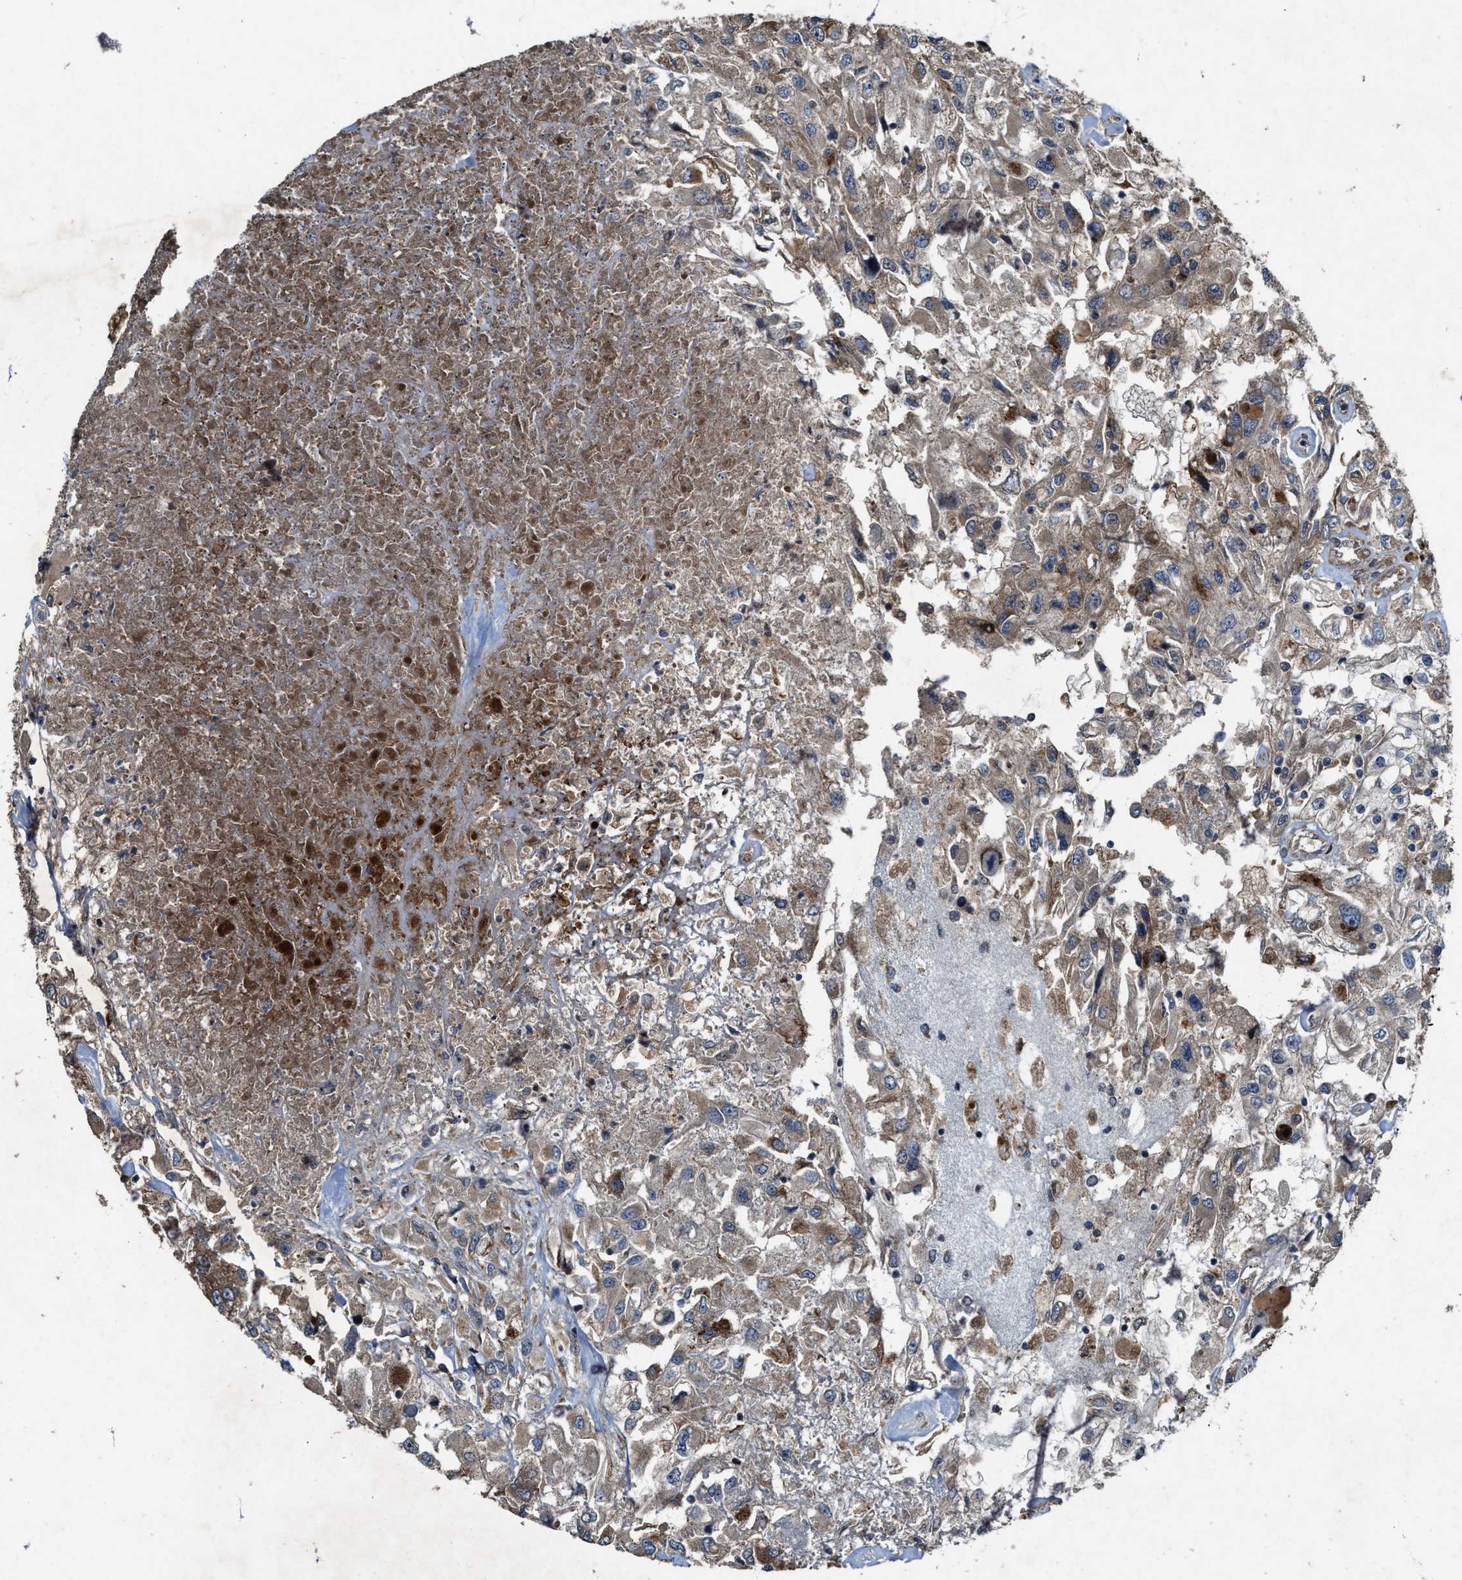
{"staining": {"intensity": "moderate", "quantity": "<25%", "location": "cytoplasmic/membranous"}, "tissue": "renal cancer", "cell_type": "Tumor cells", "image_type": "cancer", "snomed": [{"axis": "morphology", "description": "Adenocarcinoma, NOS"}, {"axis": "topography", "description": "Kidney"}], "caption": "This is a micrograph of immunohistochemistry (IHC) staining of renal cancer, which shows moderate expression in the cytoplasmic/membranous of tumor cells.", "gene": "PDP2", "patient": {"sex": "female", "age": 52}}